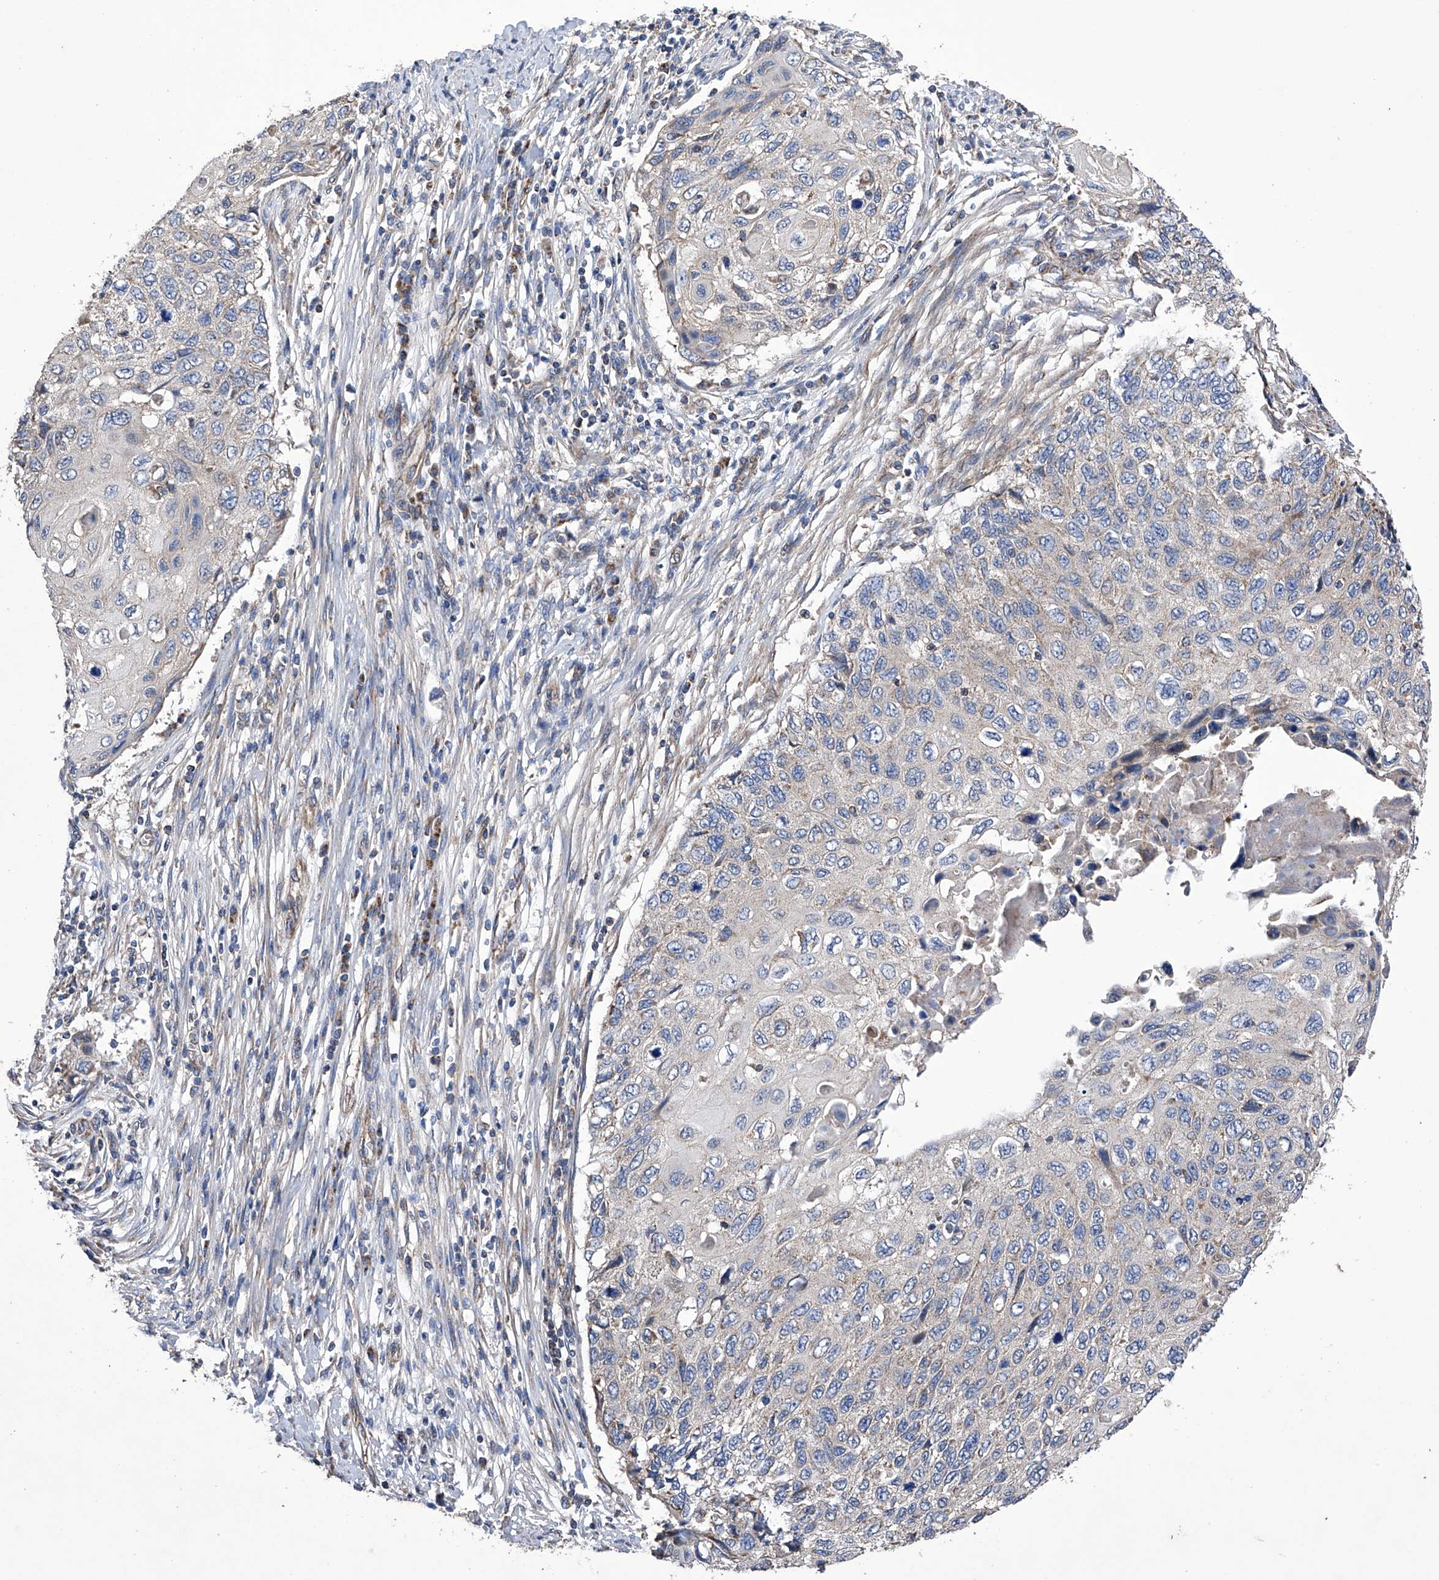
{"staining": {"intensity": "negative", "quantity": "none", "location": "none"}, "tissue": "cervical cancer", "cell_type": "Tumor cells", "image_type": "cancer", "snomed": [{"axis": "morphology", "description": "Squamous cell carcinoma, NOS"}, {"axis": "topography", "description": "Cervix"}], "caption": "There is no significant expression in tumor cells of cervical cancer (squamous cell carcinoma). The staining is performed using DAB brown chromogen with nuclei counter-stained in using hematoxylin.", "gene": "EFCAB2", "patient": {"sex": "female", "age": 70}}